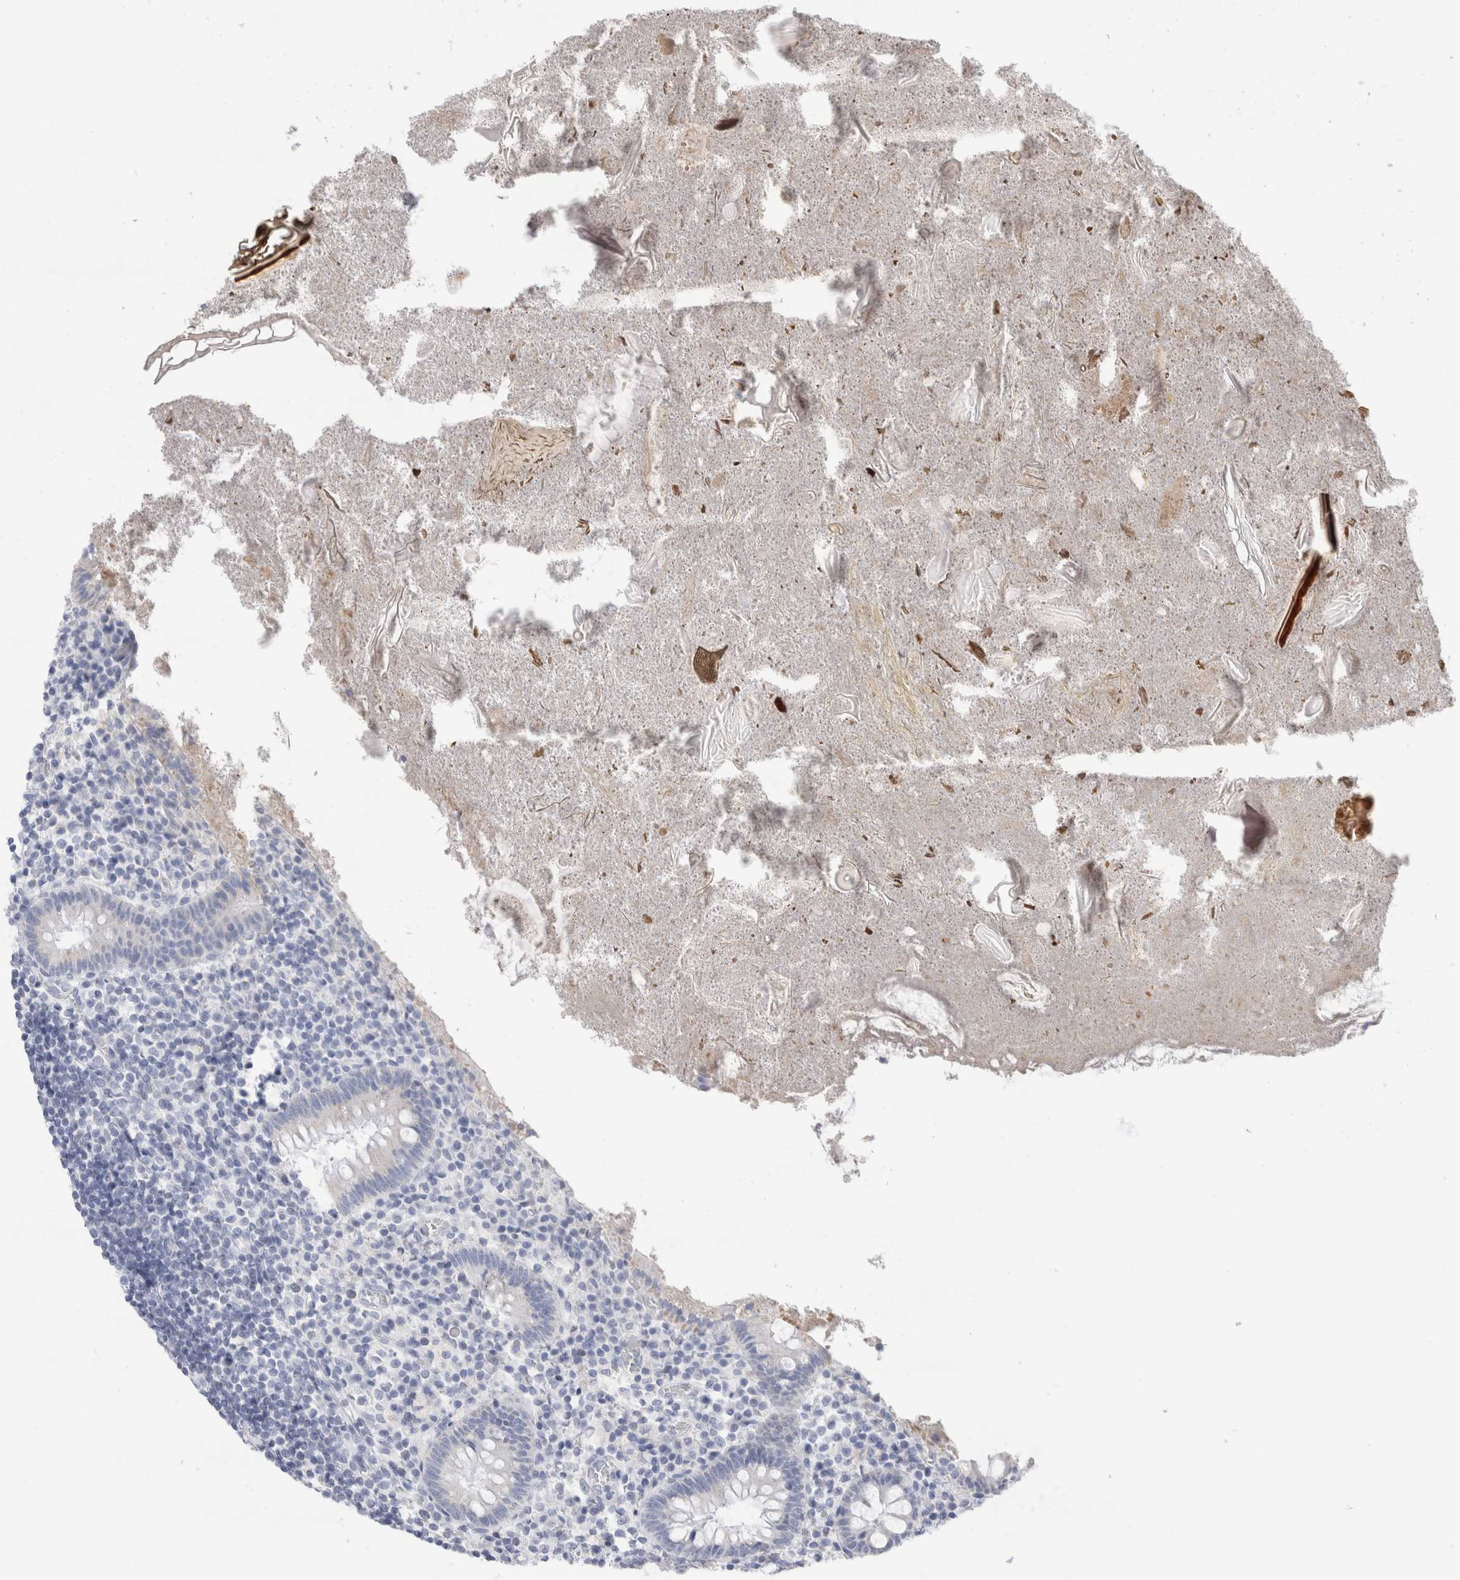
{"staining": {"intensity": "negative", "quantity": "none", "location": "none"}, "tissue": "appendix", "cell_type": "Glandular cells", "image_type": "normal", "snomed": [{"axis": "morphology", "description": "Normal tissue, NOS"}, {"axis": "topography", "description": "Appendix"}], "caption": "Glandular cells are negative for brown protein staining in normal appendix. (Stains: DAB (3,3'-diaminobenzidine) IHC with hematoxylin counter stain, Microscopy: brightfield microscopy at high magnification).", "gene": "ECHDC2", "patient": {"sex": "female", "age": 17}}